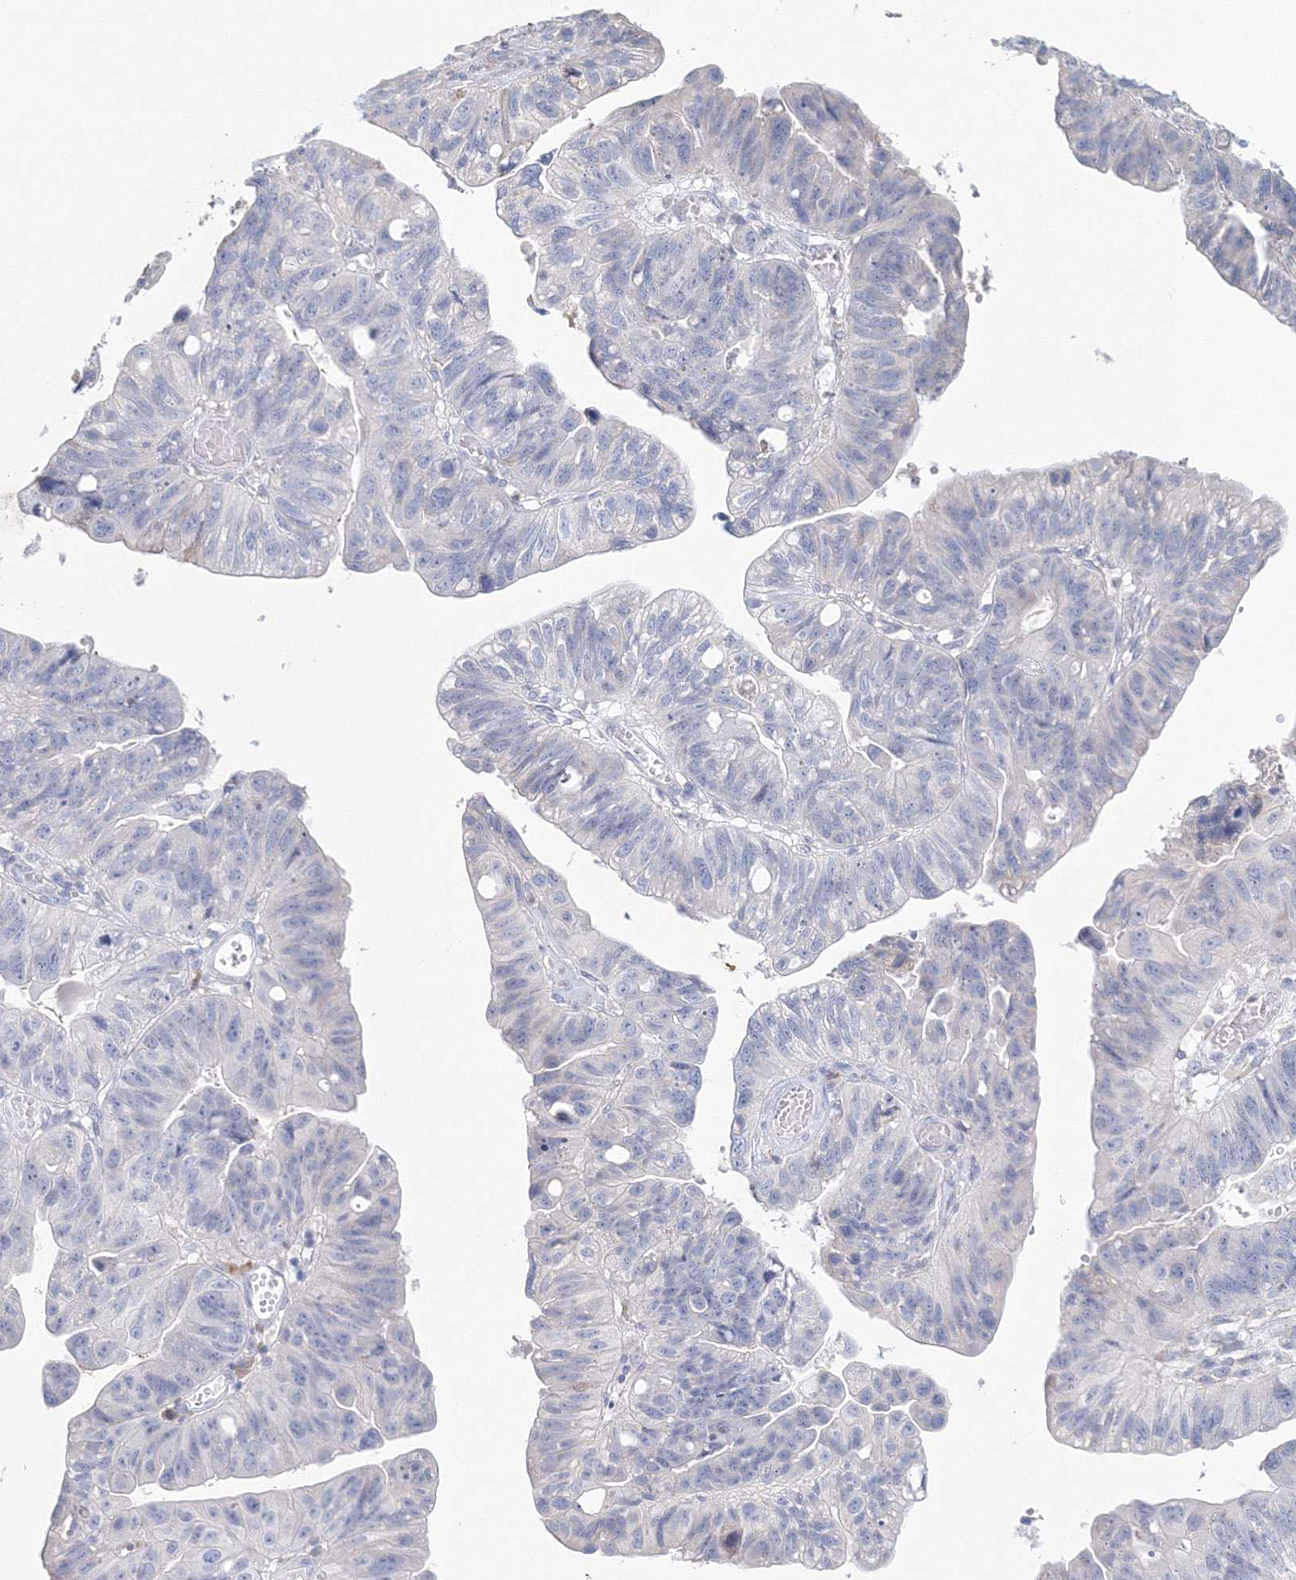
{"staining": {"intensity": "negative", "quantity": "none", "location": "none"}, "tissue": "stomach cancer", "cell_type": "Tumor cells", "image_type": "cancer", "snomed": [{"axis": "morphology", "description": "Adenocarcinoma, NOS"}, {"axis": "topography", "description": "Stomach"}], "caption": "Tumor cells show no significant positivity in adenocarcinoma (stomach).", "gene": "VSIG1", "patient": {"sex": "male", "age": 59}}